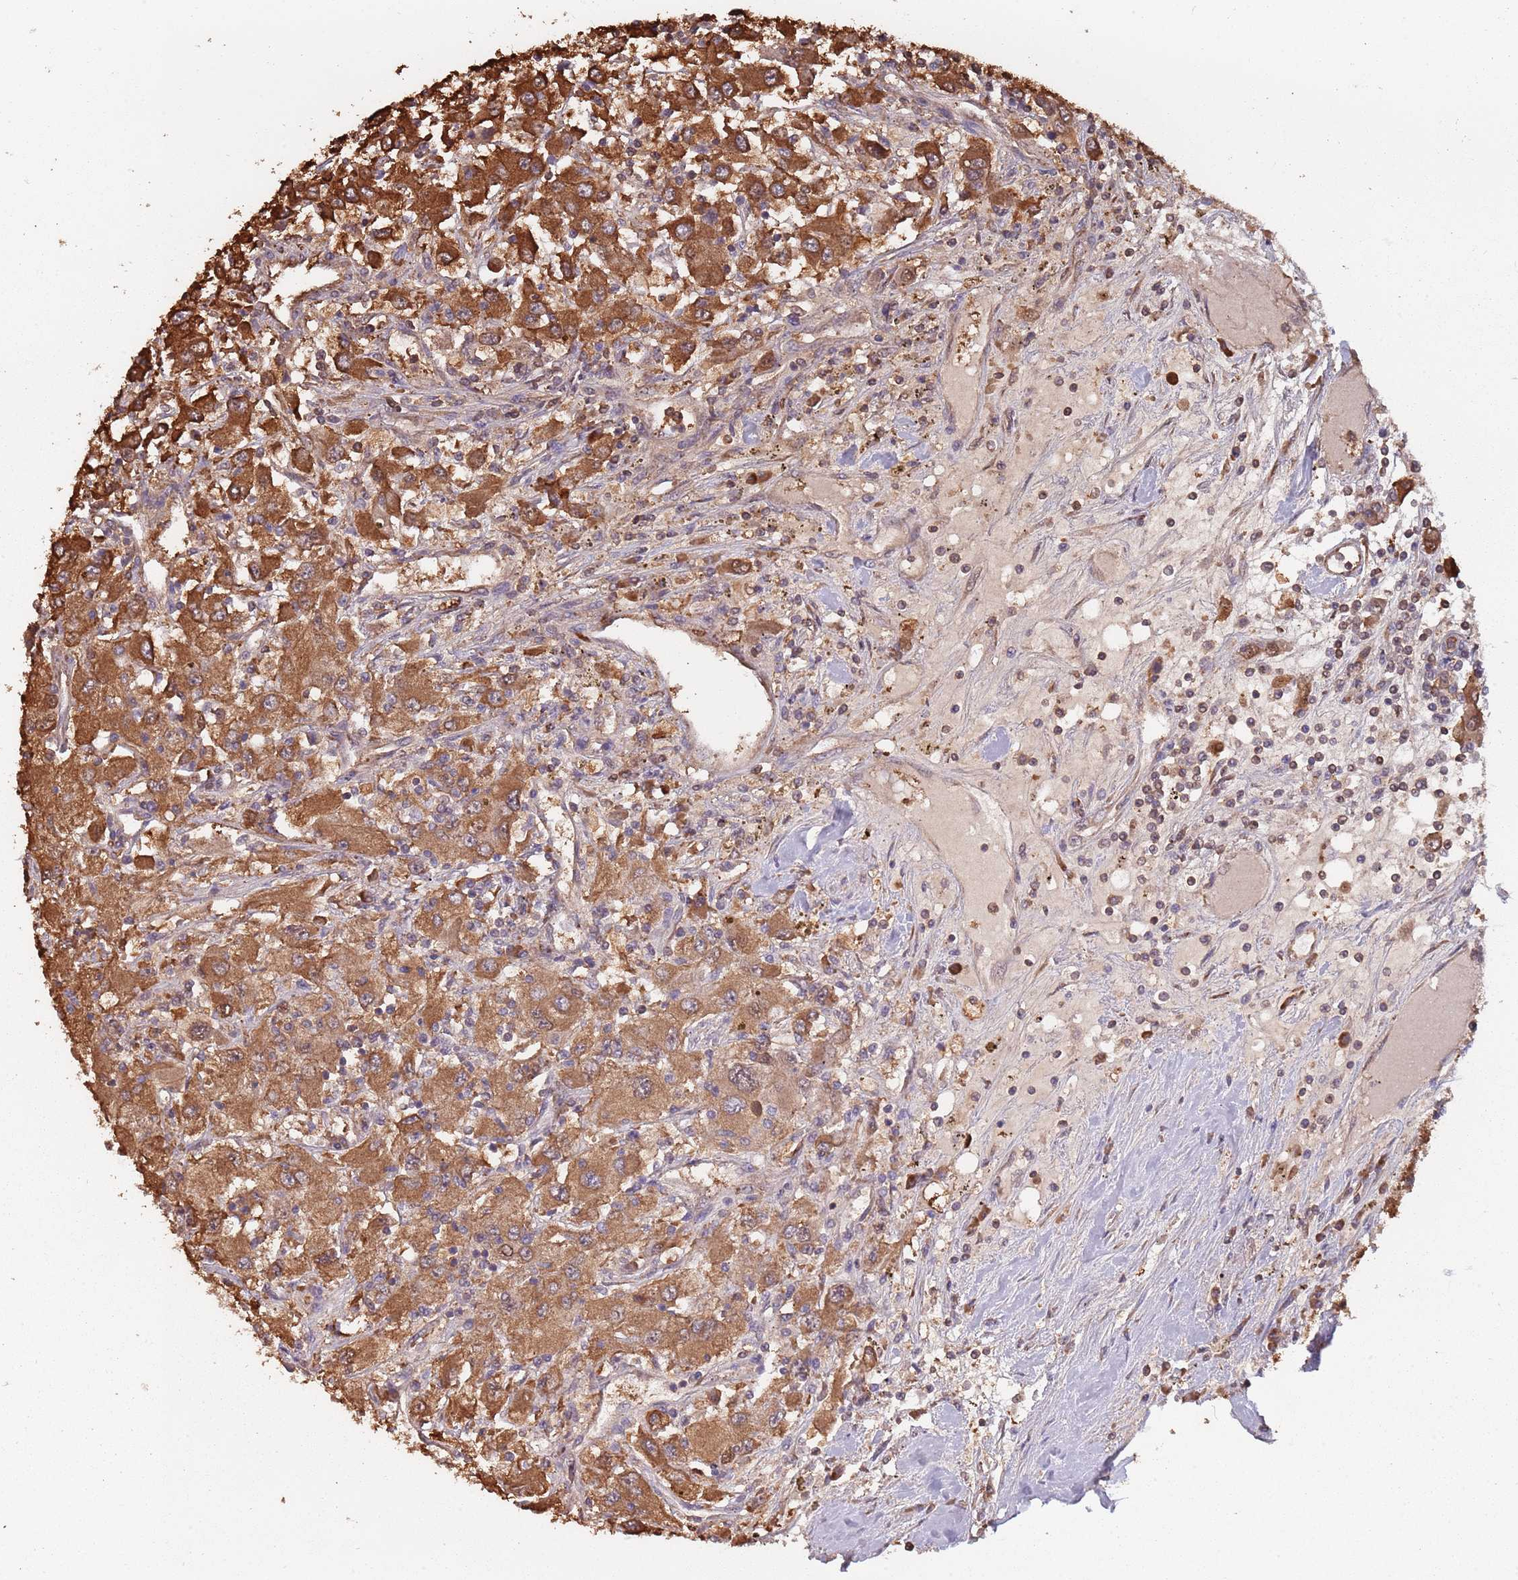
{"staining": {"intensity": "strong", "quantity": ">75%", "location": "cytoplasmic/membranous"}, "tissue": "renal cancer", "cell_type": "Tumor cells", "image_type": "cancer", "snomed": [{"axis": "morphology", "description": "Adenocarcinoma, NOS"}, {"axis": "topography", "description": "Kidney"}], "caption": "A high amount of strong cytoplasmic/membranous positivity is identified in approximately >75% of tumor cells in renal adenocarcinoma tissue.", "gene": "COG4", "patient": {"sex": "female", "age": 67}}